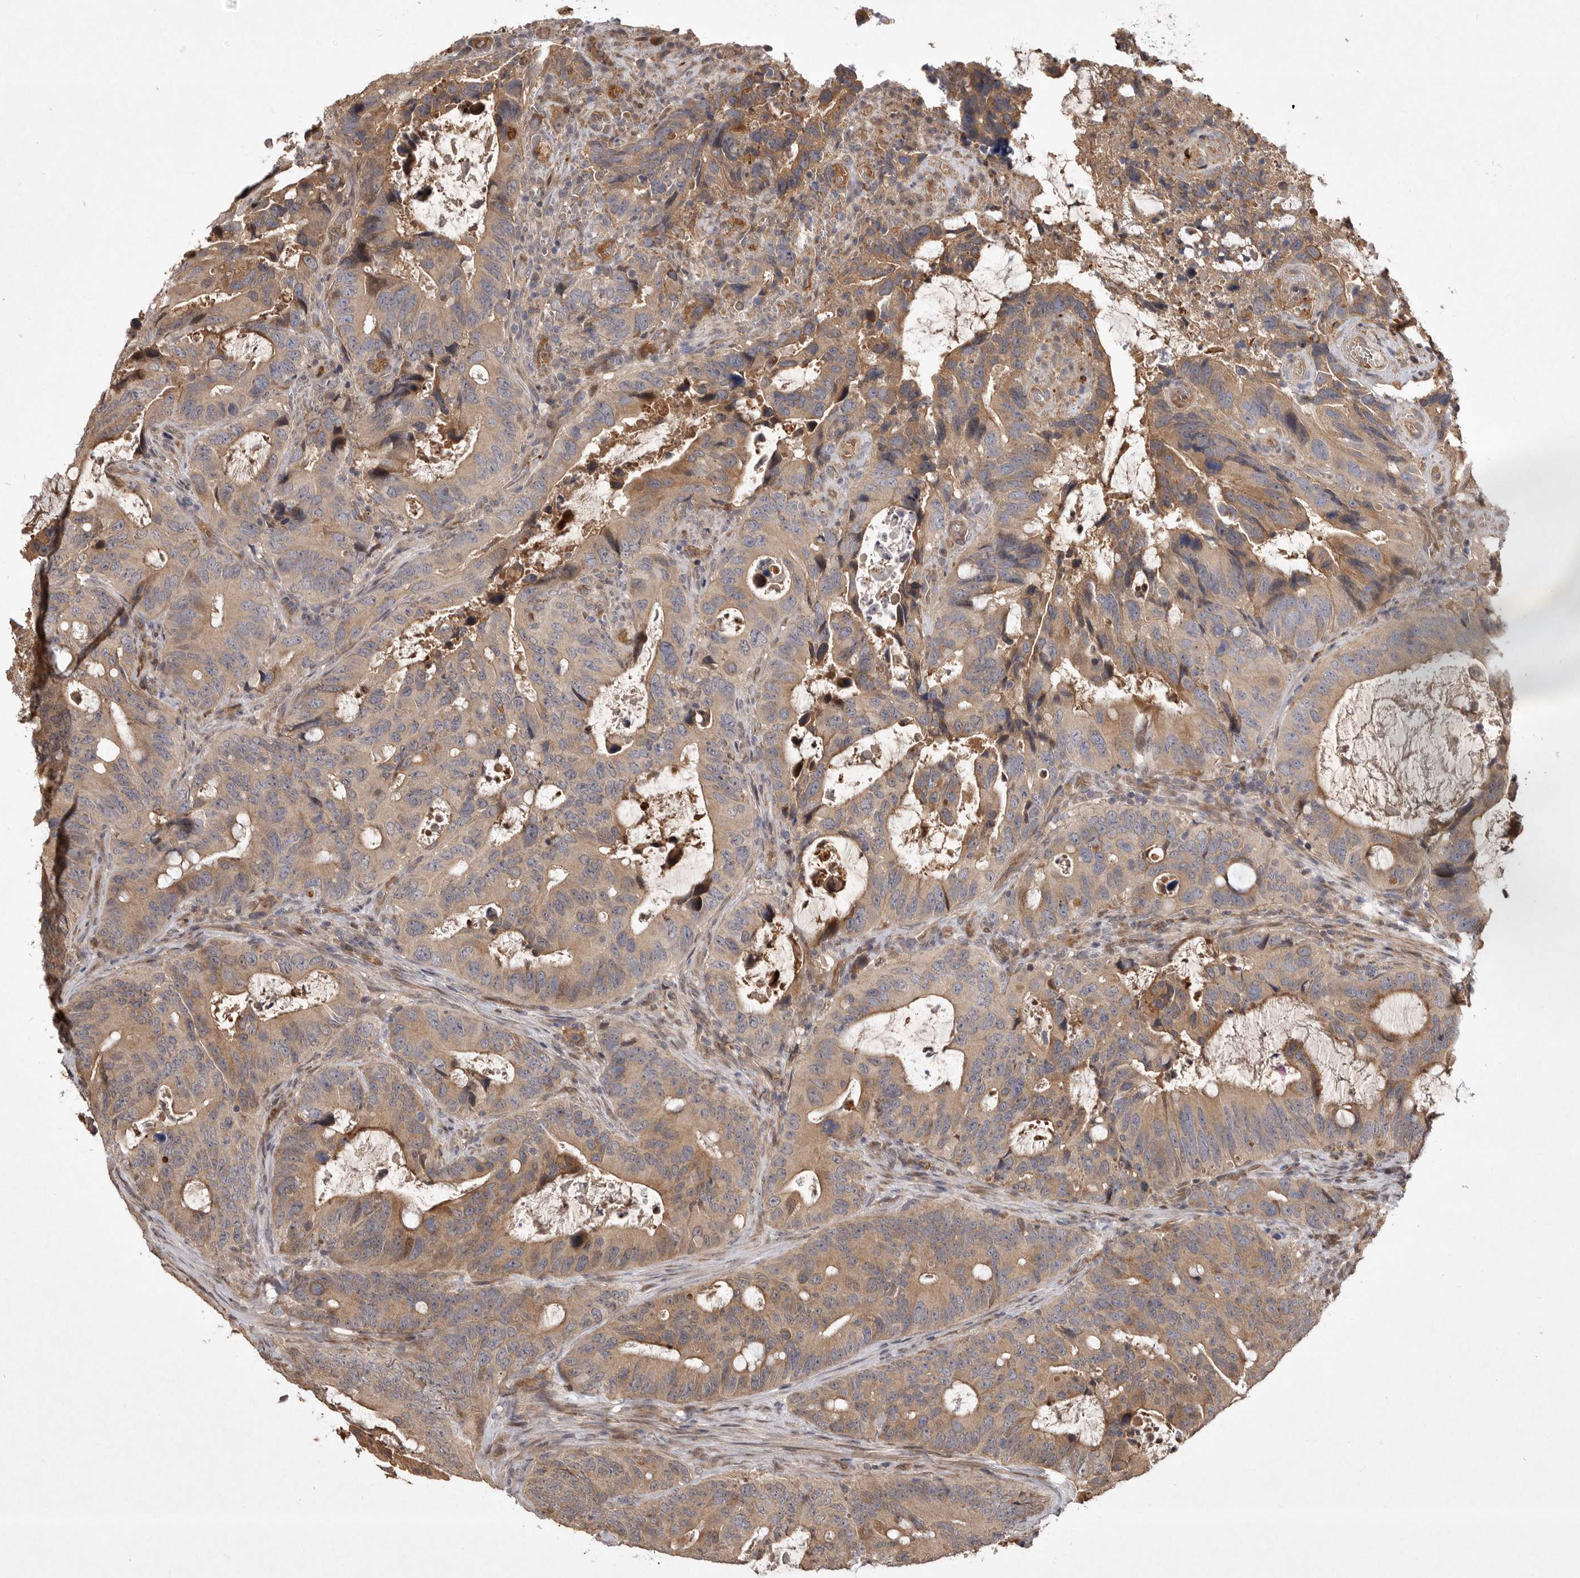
{"staining": {"intensity": "moderate", "quantity": ">75%", "location": "cytoplasmic/membranous"}, "tissue": "colorectal cancer", "cell_type": "Tumor cells", "image_type": "cancer", "snomed": [{"axis": "morphology", "description": "Adenocarcinoma, NOS"}, {"axis": "topography", "description": "Colon"}], "caption": "A brown stain shows moderate cytoplasmic/membranous positivity of a protein in colorectal cancer tumor cells.", "gene": "VN1R4", "patient": {"sex": "male", "age": 83}}